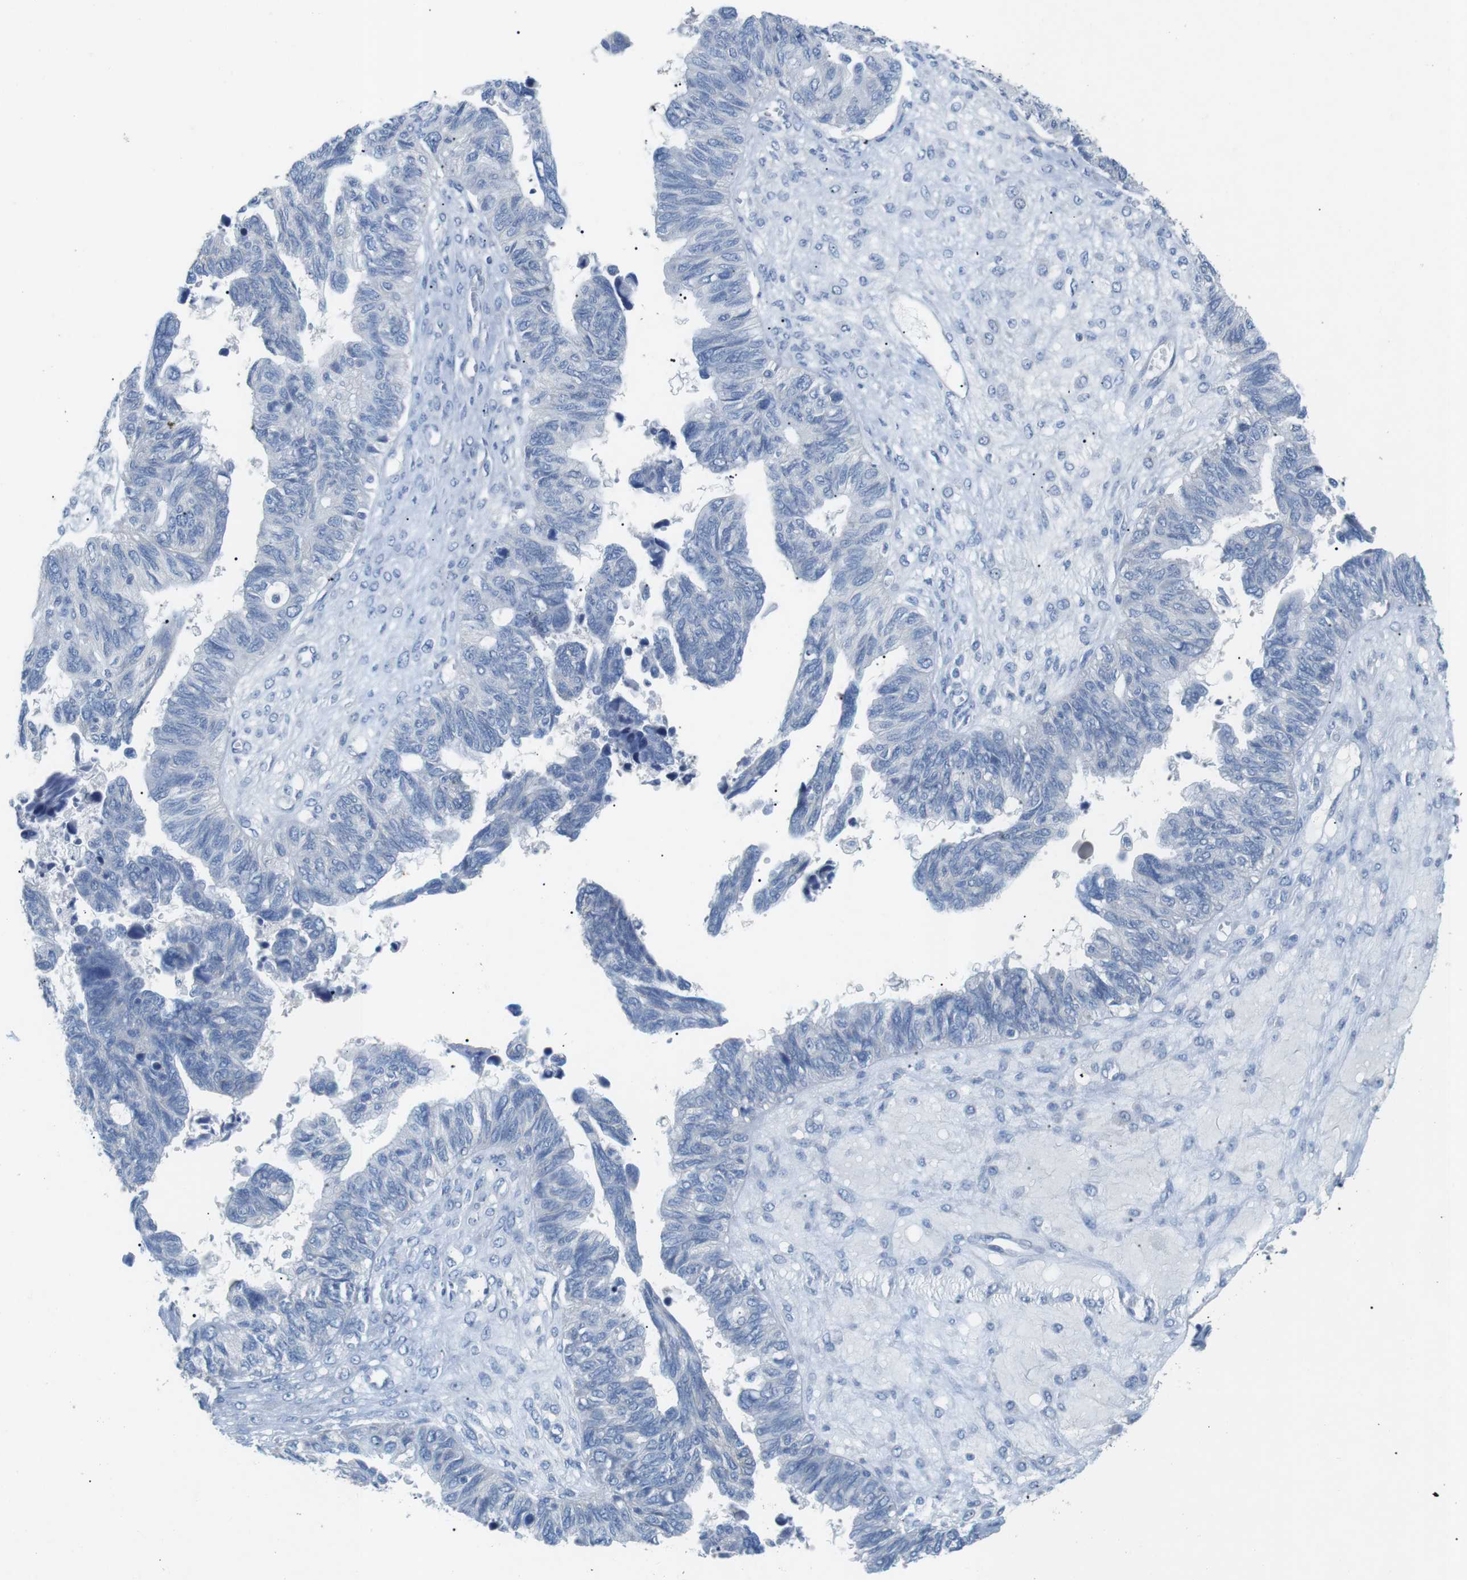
{"staining": {"intensity": "negative", "quantity": "none", "location": "none"}, "tissue": "ovarian cancer", "cell_type": "Tumor cells", "image_type": "cancer", "snomed": [{"axis": "morphology", "description": "Cystadenocarcinoma, serous, NOS"}, {"axis": "topography", "description": "Ovary"}], "caption": "Serous cystadenocarcinoma (ovarian) stained for a protein using IHC reveals no positivity tumor cells.", "gene": "SALL4", "patient": {"sex": "female", "age": 79}}